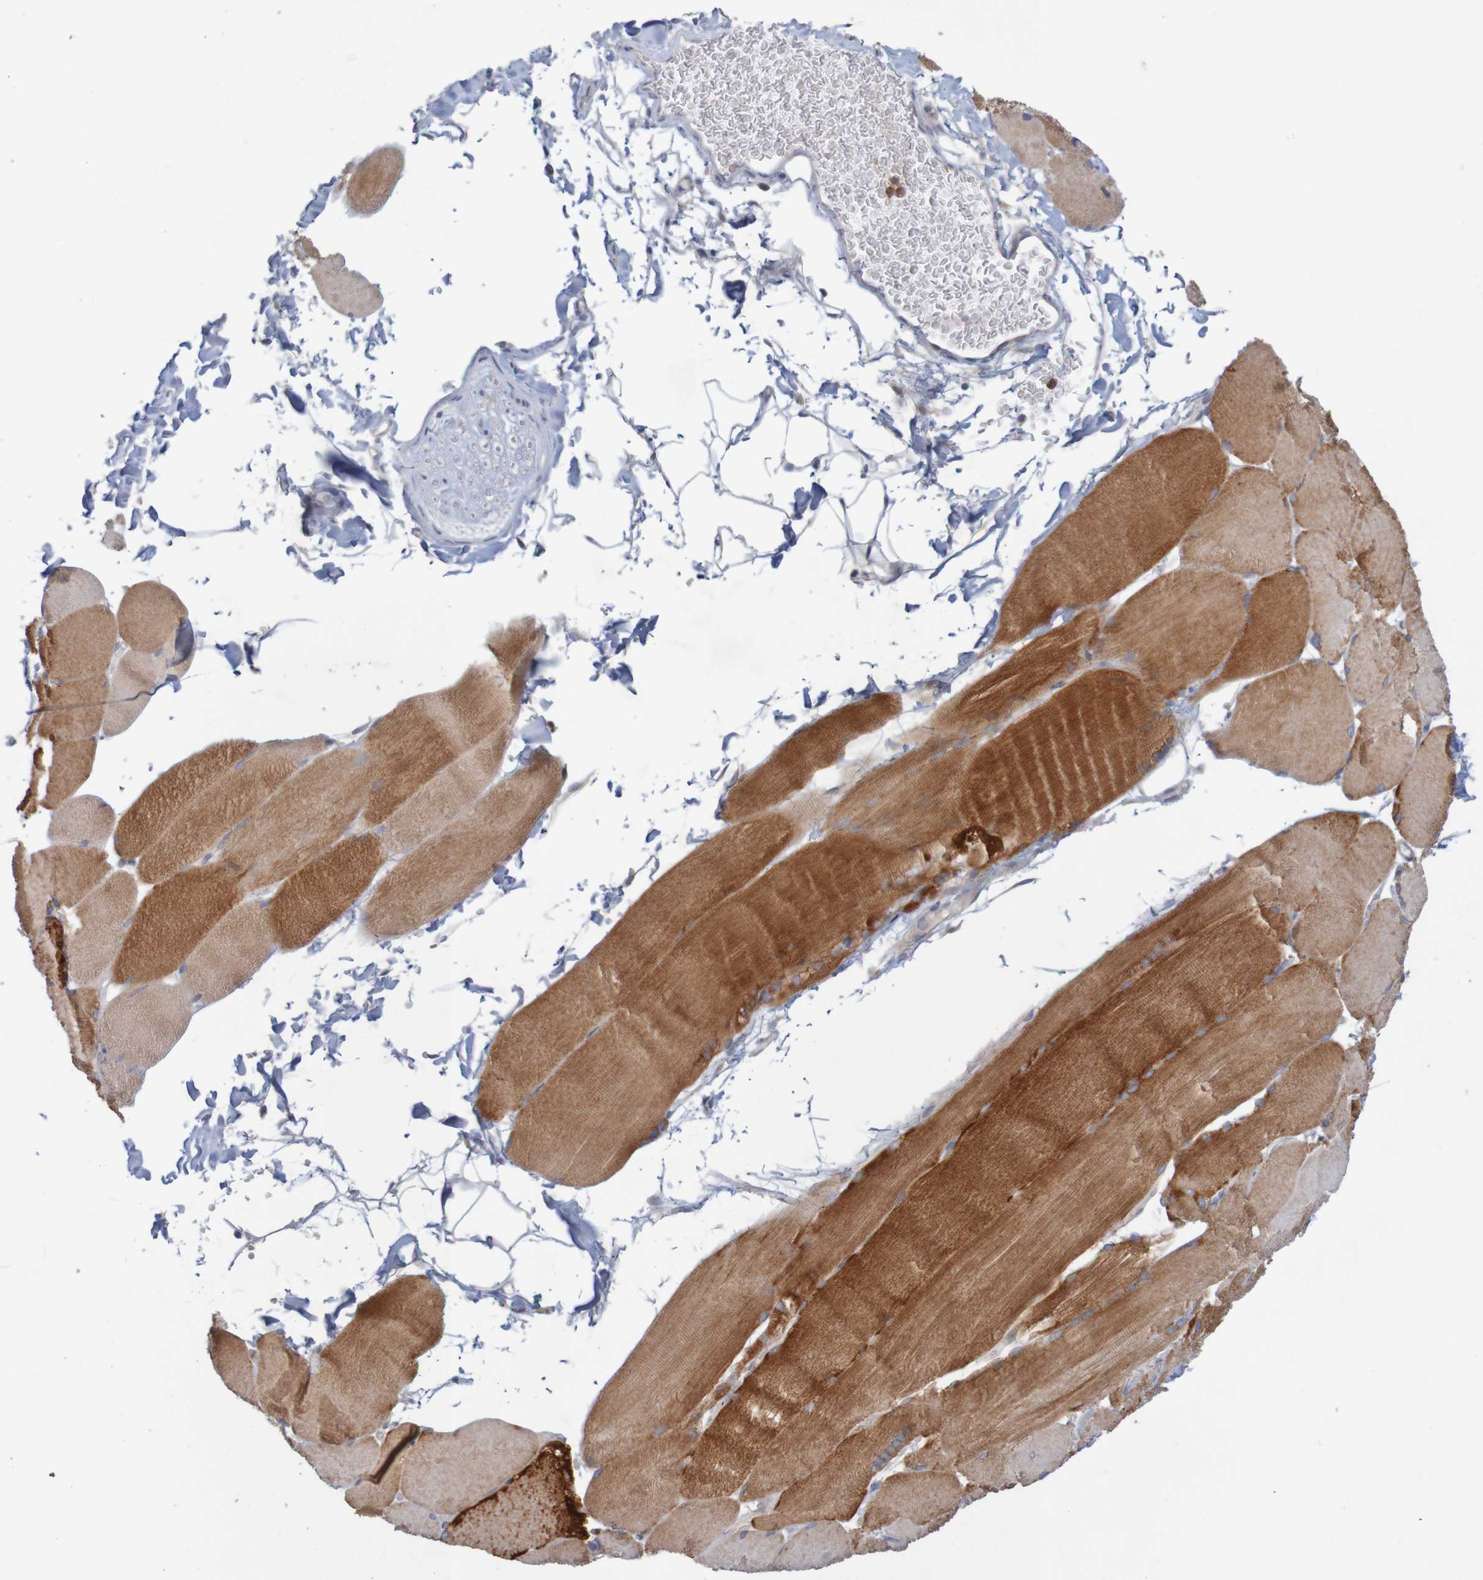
{"staining": {"intensity": "strong", "quantity": ">75%", "location": "cytoplasmic/membranous"}, "tissue": "skeletal muscle", "cell_type": "Myocytes", "image_type": "normal", "snomed": [{"axis": "morphology", "description": "Normal tissue, NOS"}, {"axis": "topography", "description": "Skin"}, {"axis": "topography", "description": "Skeletal muscle"}], "caption": "Protein staining displays strong cytoplasmic/membranous expression in about >75% of myocytes in benign skeletal muscle.", "gene": "NAV2", "patient": {"sex": "male", "age": 83}}